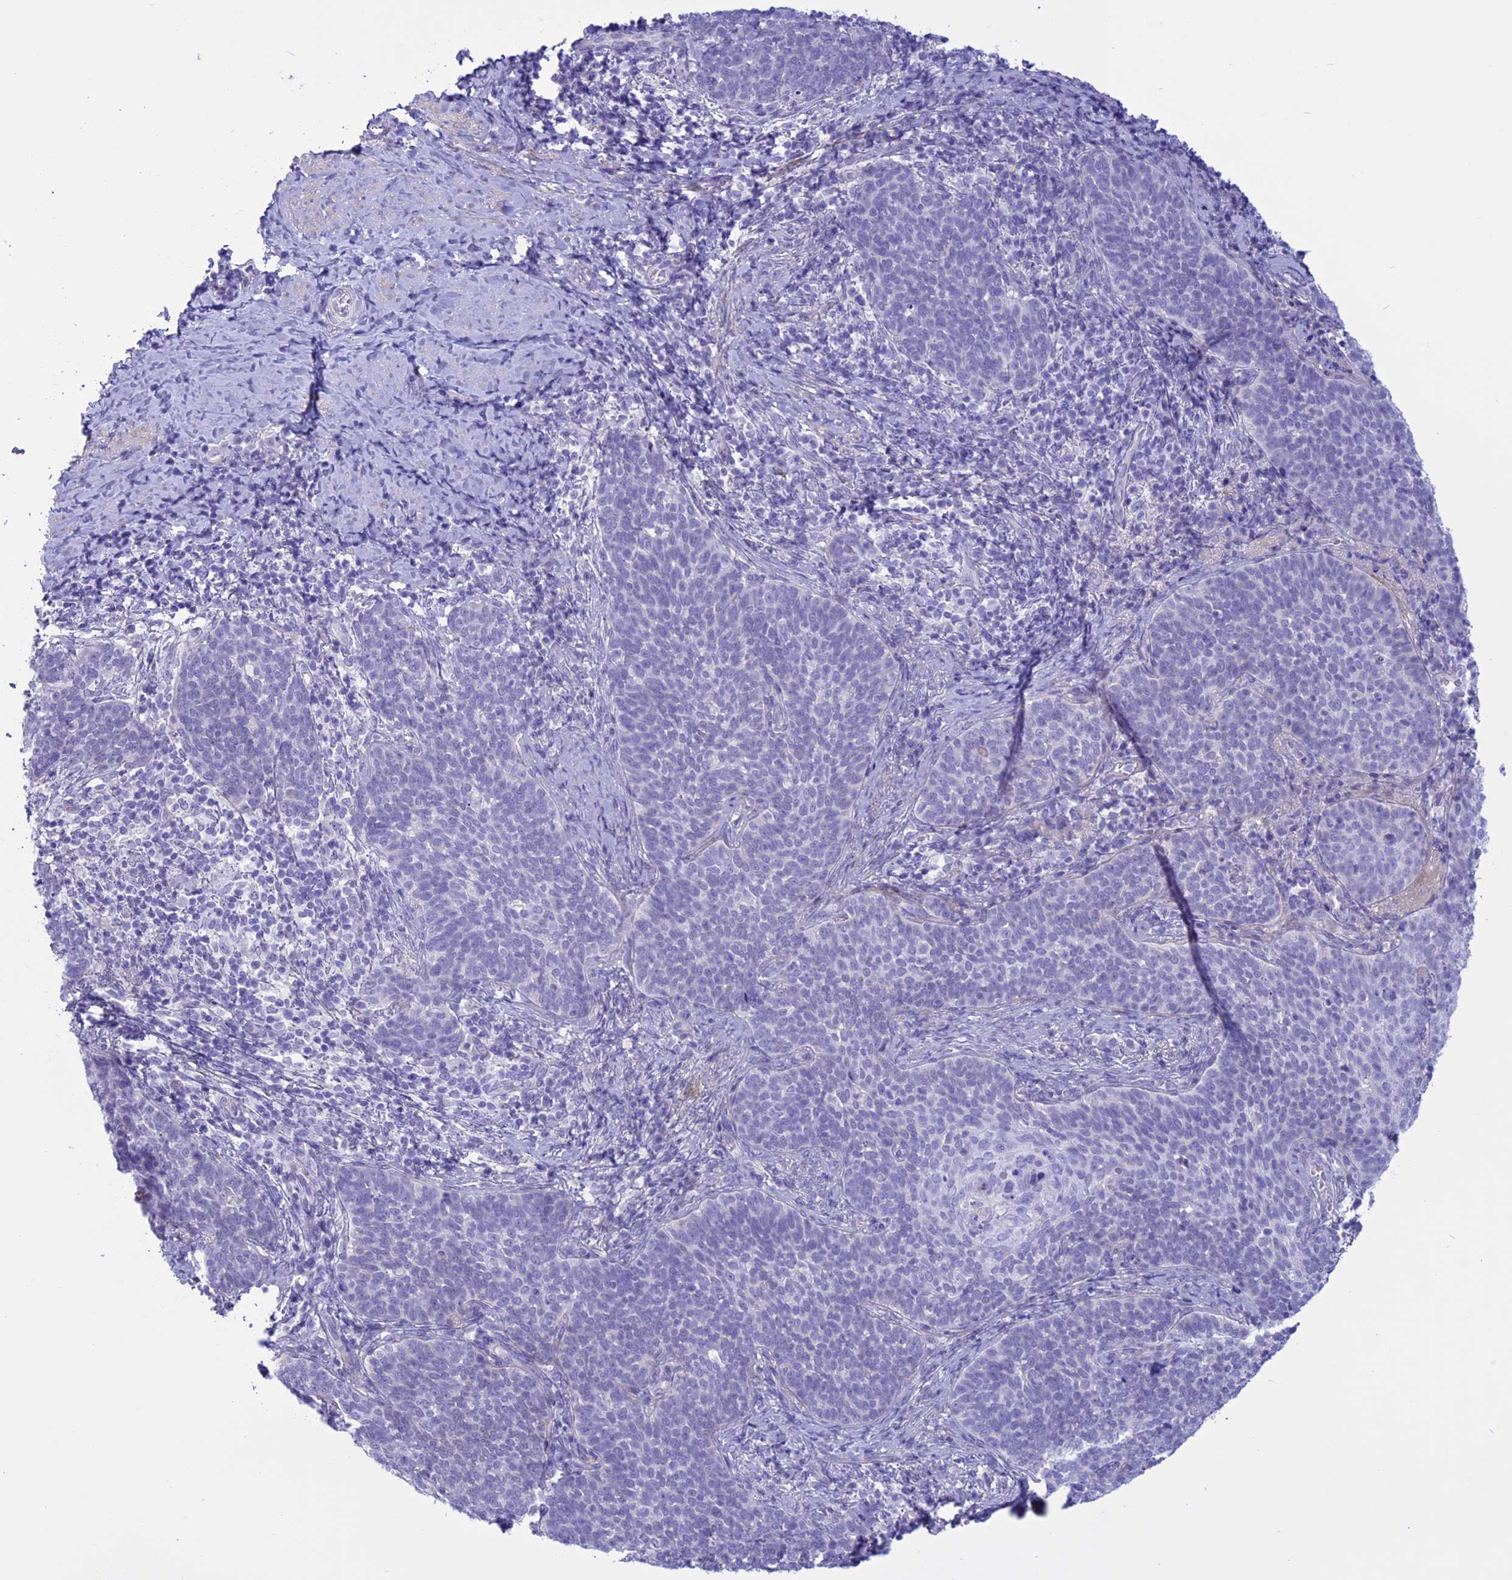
{"staining": {"intensity": "negative", "quantity": "none", "location": "none"}, "tissue": "cervical cancer", "cell_type": "Tumor cells", "image_type": "cancer", "snomed": [{"axis": "morphology", "description": "Normal tissue, NOS"}, {"axis": "morphology", "description": "Squamous cell carcinoma, NOS"}, {"axis": "topography", "description": "Cervix"}], "caption": "Cervical squamous cell carcinoma stained for a protein using immunohistochemistry (IHC) displays no expression tumor cells.", "gene": "SPHKAP", "patient": {"sex": "female", "age": 39}}